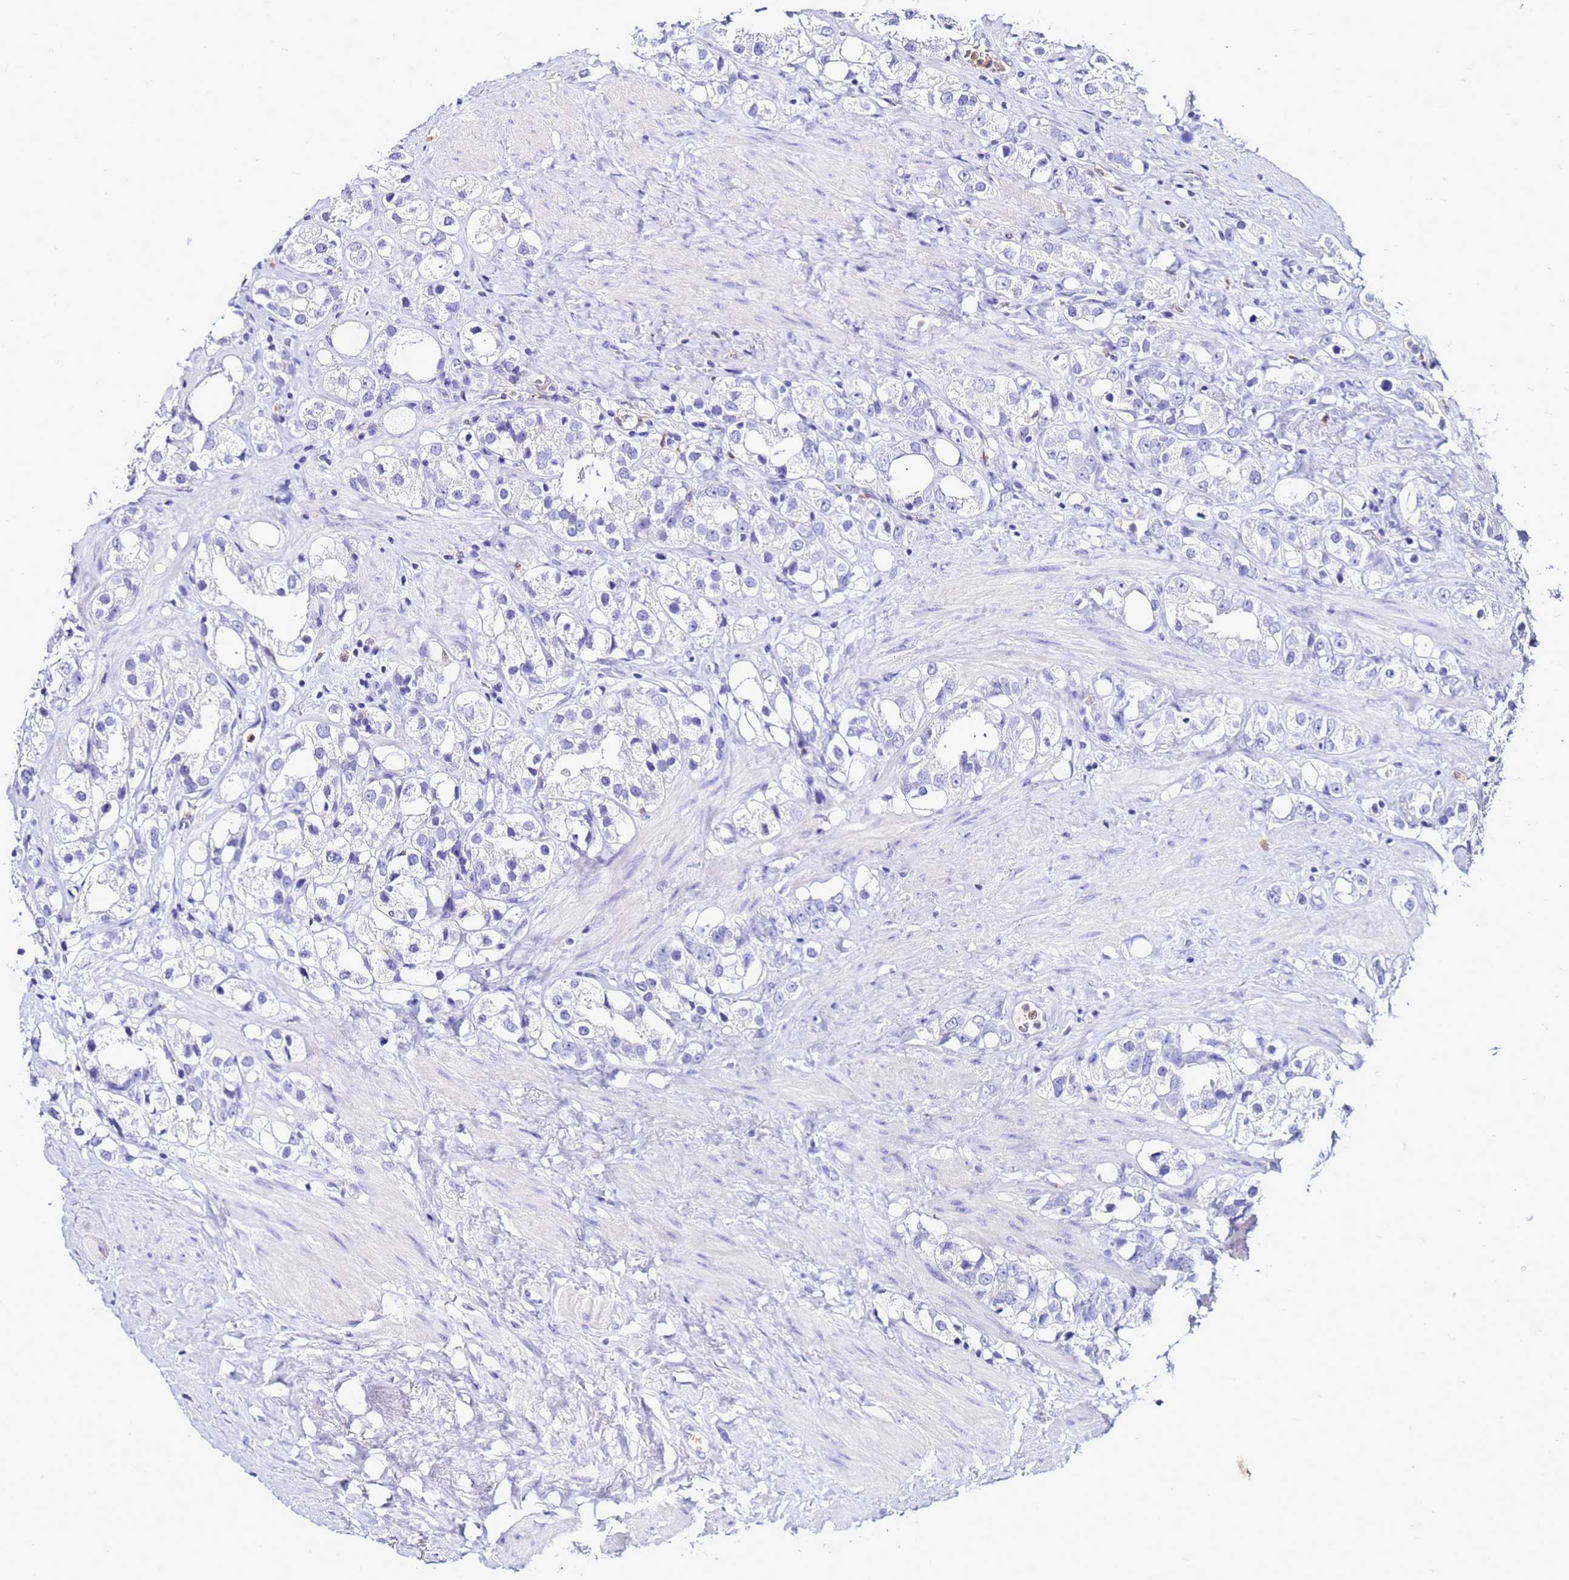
{"staining": {"intensity": "negative", "quantity": "none", "location": "none"}, "tissue": "prostate cancer", "cell_type": "Tumor cells", "image_type": "cancer", "snomed": [{"axis": "morphology", "description": "Adenocarcinoma, NOS"}, {"axis": "topography", "description": "Prostate"}], "caption": "Immunohistochemistry (IHC) histopathology image of neoplastic tissue: adenocarcinoma (prostate) stained with DAB reveals no significant protein expression in tumor cells.", "gene": "CSTA", "patient": {"sex": "male", "age": 79}}